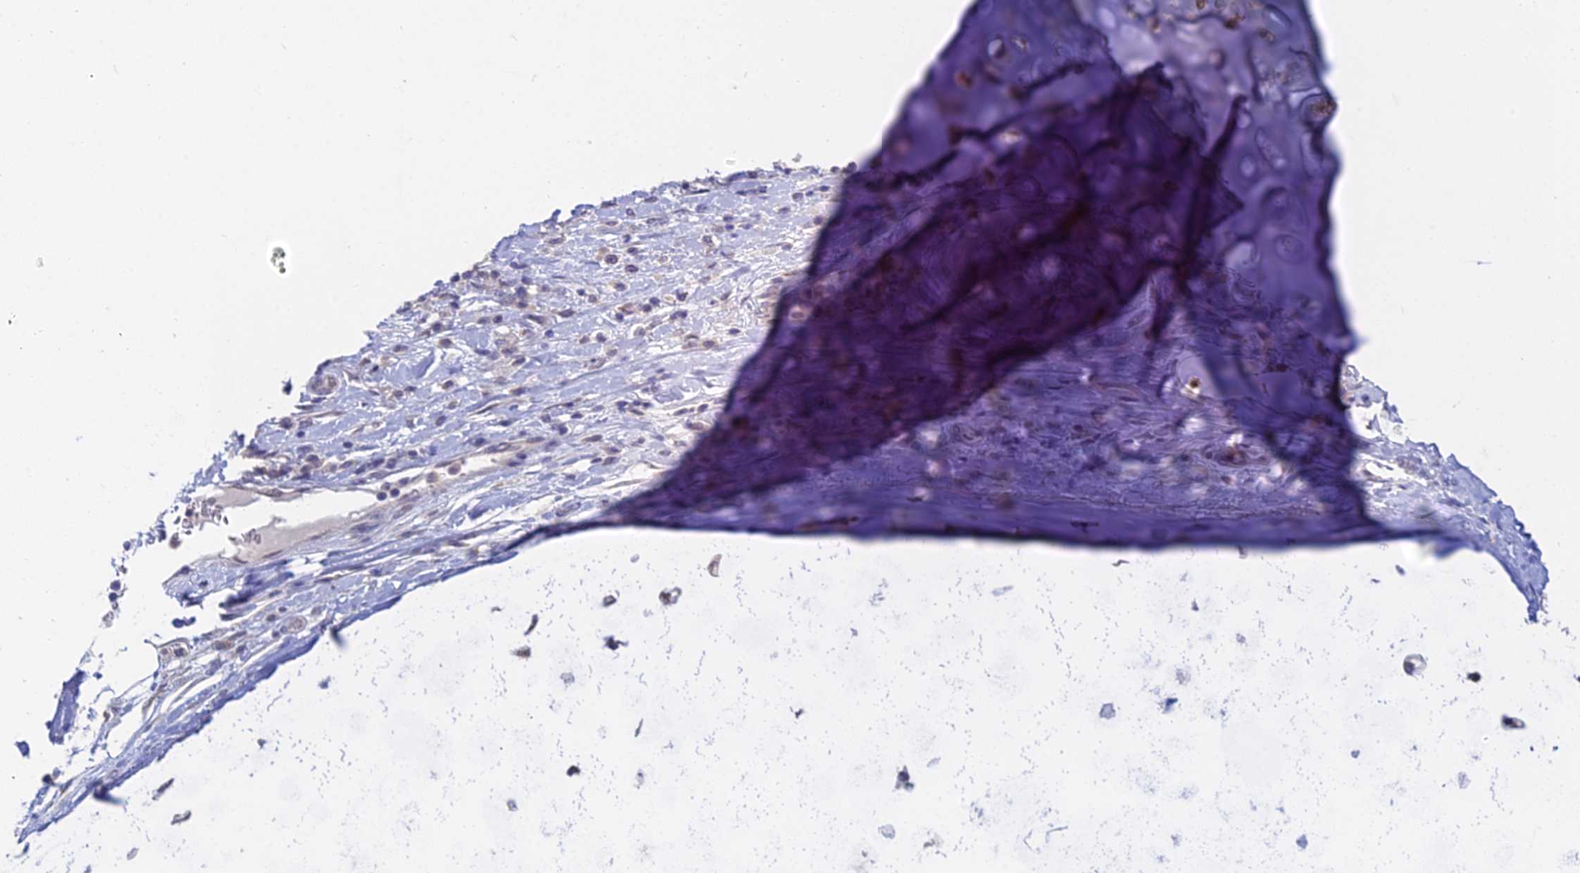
{"staining": {"intensity": "negative", "quantity": "none", "location": "none"}, "tissue": "adipose tissue", "cell_type": "Adipocytes", "image_type": "normal", "snomed": [{"axis": "morphology", "description": "Normal tissue, NOS"}, {"axis": "morphology", "description": "Squamous cell carcinoma, NOS"}, {"axis": "topography", "description": "Bronchus"}, {"axis": "topography", "description": "Lung"}], "caption": "Immunohistochemical staining of benign adipose tissue shows no significant expression in adipocytes.", "gene": "B3GALT4", "patient": {"sex": "male", "age": 64}}